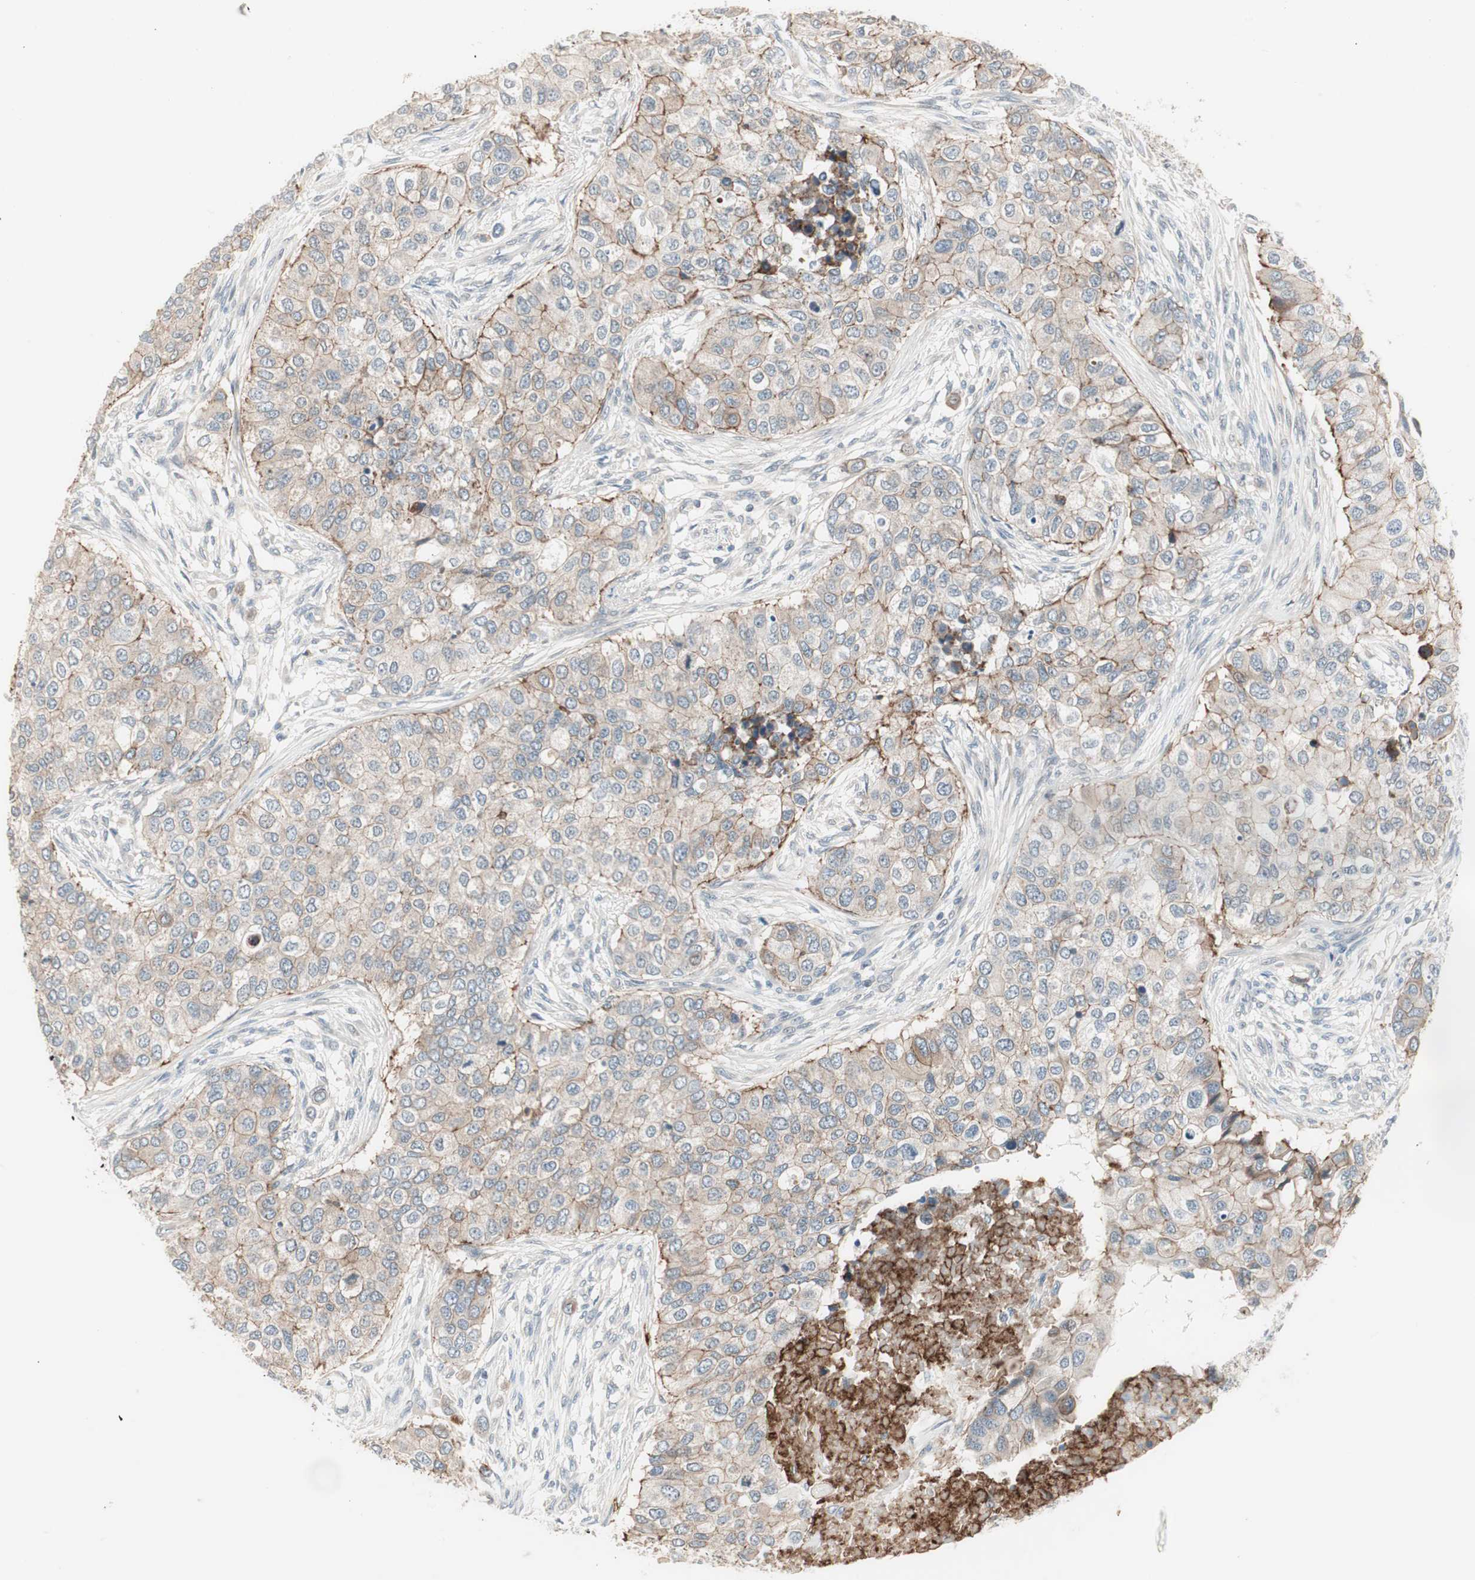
{"staining": {"intensity": "weak", "quantity": ">75%", "location": "cytoplasmic/membranous"}, "tissue": "breast cancer", "cell_type": "Tumor cells", "image_type": "cancer", "snomed": [{"axis": "morphology", "description": "Normal tissue, NOS"}, {"axis": "morphology", "description": "Duct carcinoma"}, {"axis": "topography", "description": "Breast"}], "caption": "Protein analysis of breast cancer (invasive ductal carcinoma) tissue demonstrates weak cytoplasmic/membranous positivity in approximately >75% of tumor cells.", "gene": "ITGB4", "patient": {"sex": "female", "age": 49}}